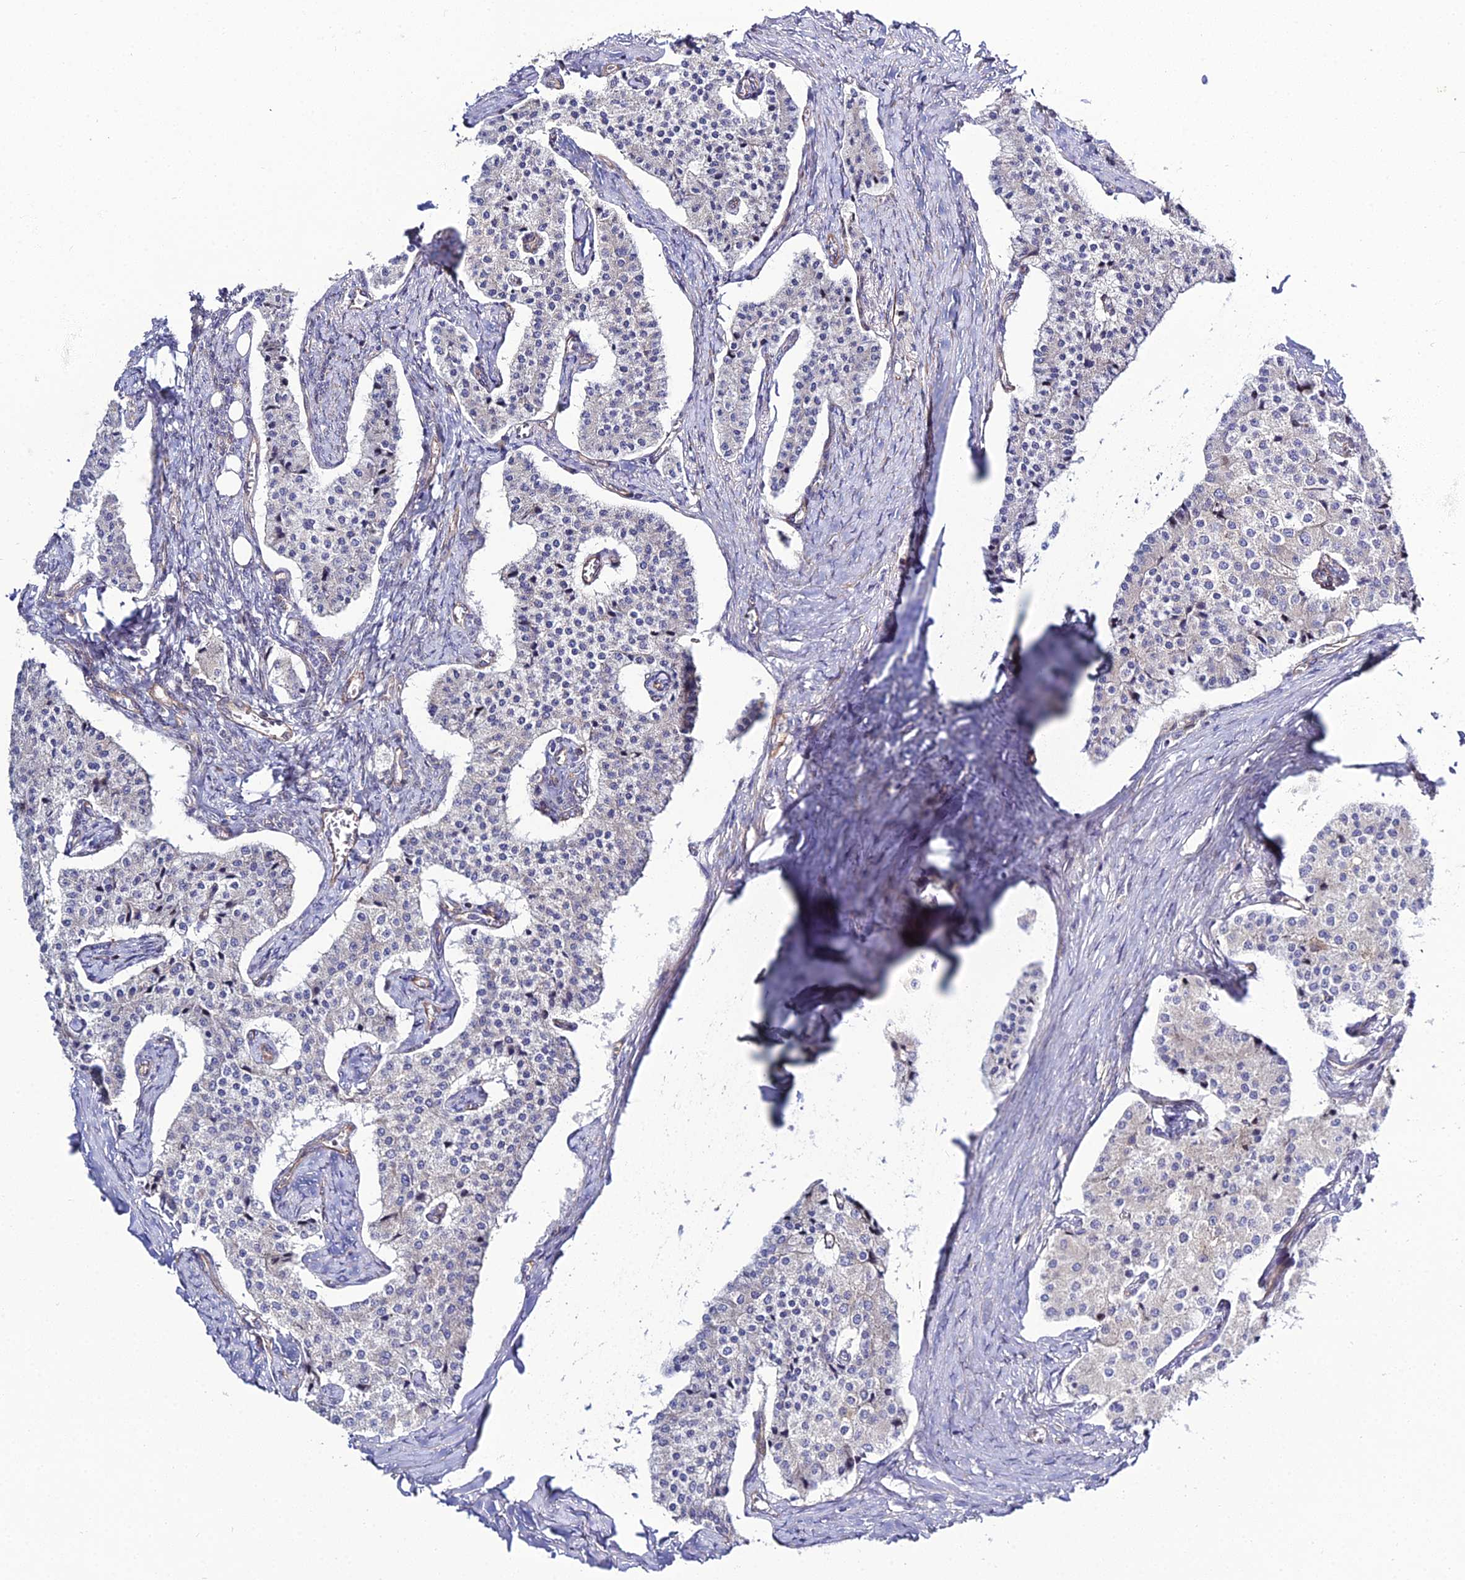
{"staining": {"intensity": "negative", "quantity": "none", "location": "none"}, "tissue": "carcinoid", "cell_type": "Tumor cells", "image_type": "cancer", "snomed": [{"axis": "morphology", "description": "Carcinoid, malignant, NOS"}, {"axis": "topography", "description": "Colon"}], "caption": "Malignant carcinoid was stained to show a protein in brown. There is no significant positivity in tumor cells.", "gene": "ARL6IP1", "patient": {"sex": "female", "age": 52}}